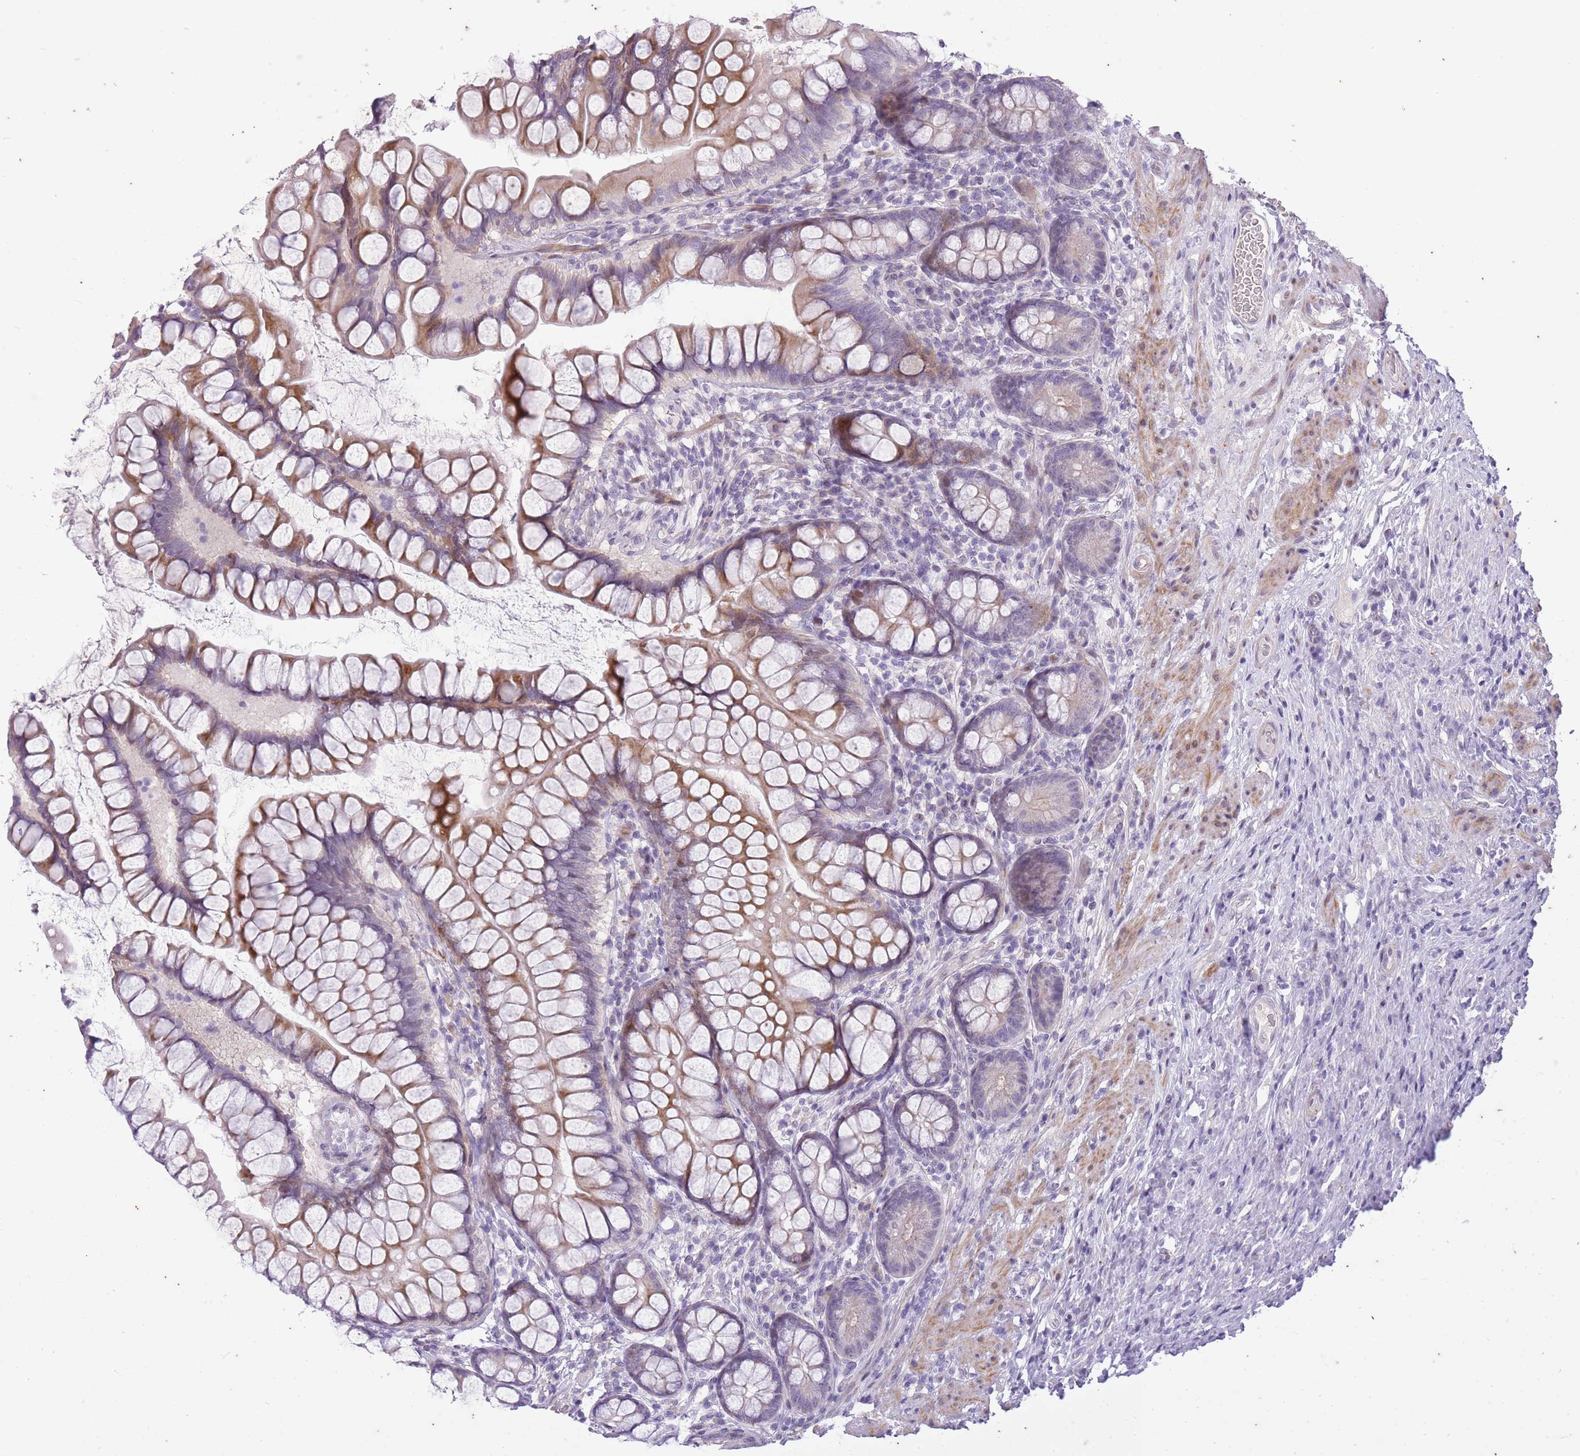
{"staining": {"intensity": "moderate", "quantity": "25%-75%", "location": "cytoplasmic/membranous"}, "tissue": "small intestine", "cell_type": "Glandular cells", "image_type": "normal", "snomed": [{"axis": "morphology", "description": "Normal tissue, NOS"}, {"axis": "topography", "description": "Small intestine"}], "caption": "A brown stain shows moderate cytoplasmic/membranous expression of a protein in glandular cells of unremarkable human small intestine.", "gene": "CNTNAP3B", "patient": {"sex": "male", "age": 70}}